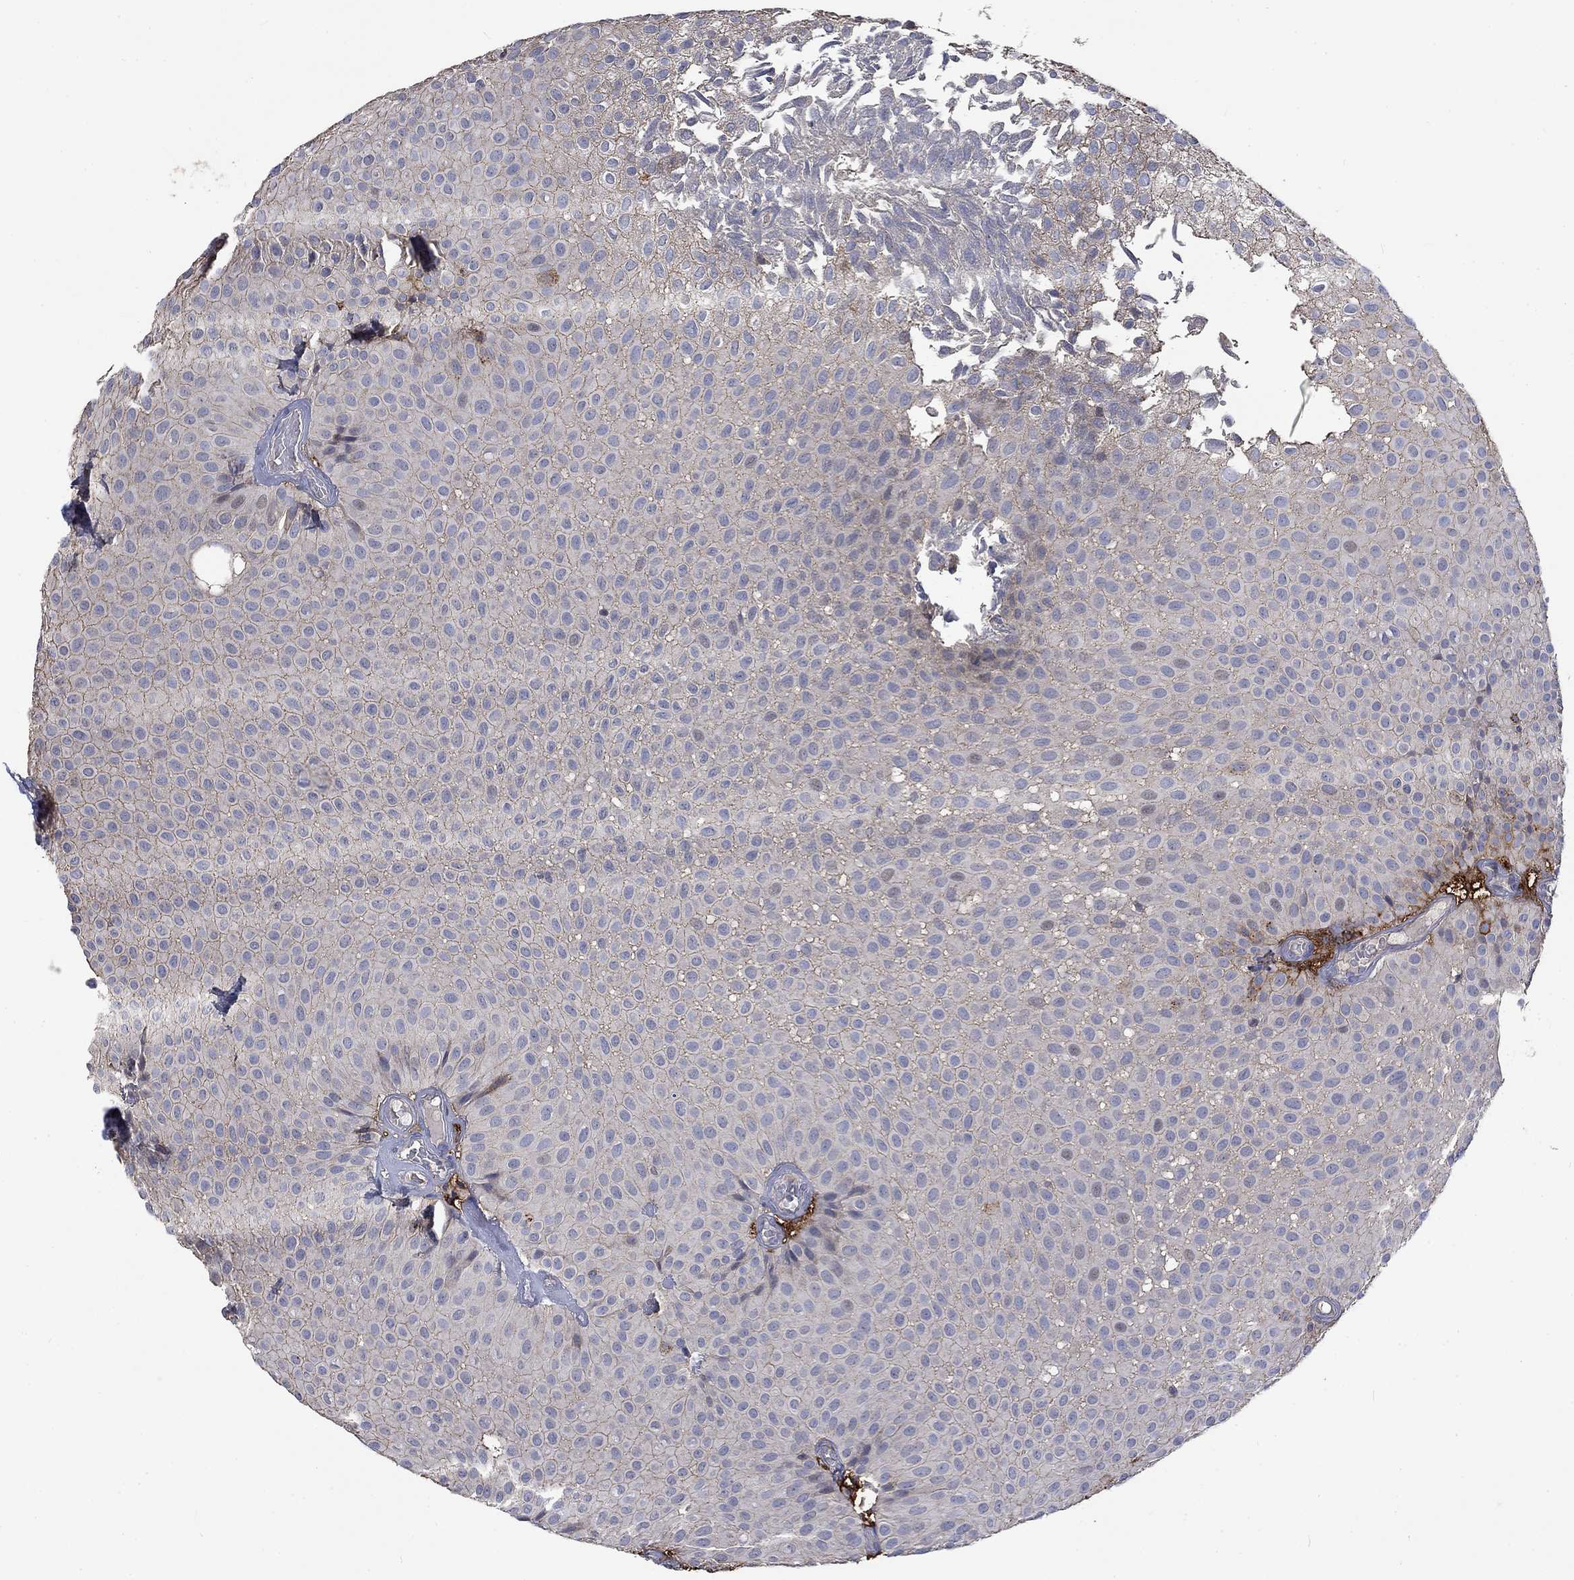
{"staining": {"intensity": "negative", "quantity": "none", "location": "none"}, "tissue": "urothelial cancer", "cell_type": "Tumor cells", "image_type": "cancer", "snomed": [{"axis": "morphology", "description": "Urothelial carcinoma, Low grade"}, {"axis": "topography", "description": "Urinary bladder"}], "caption": "Immunohistochemistry of urothelial cancer demonstrates no expression in tumor cells.", "gene": "VCAN", "patient": {"sex": "male", "age": 64}}